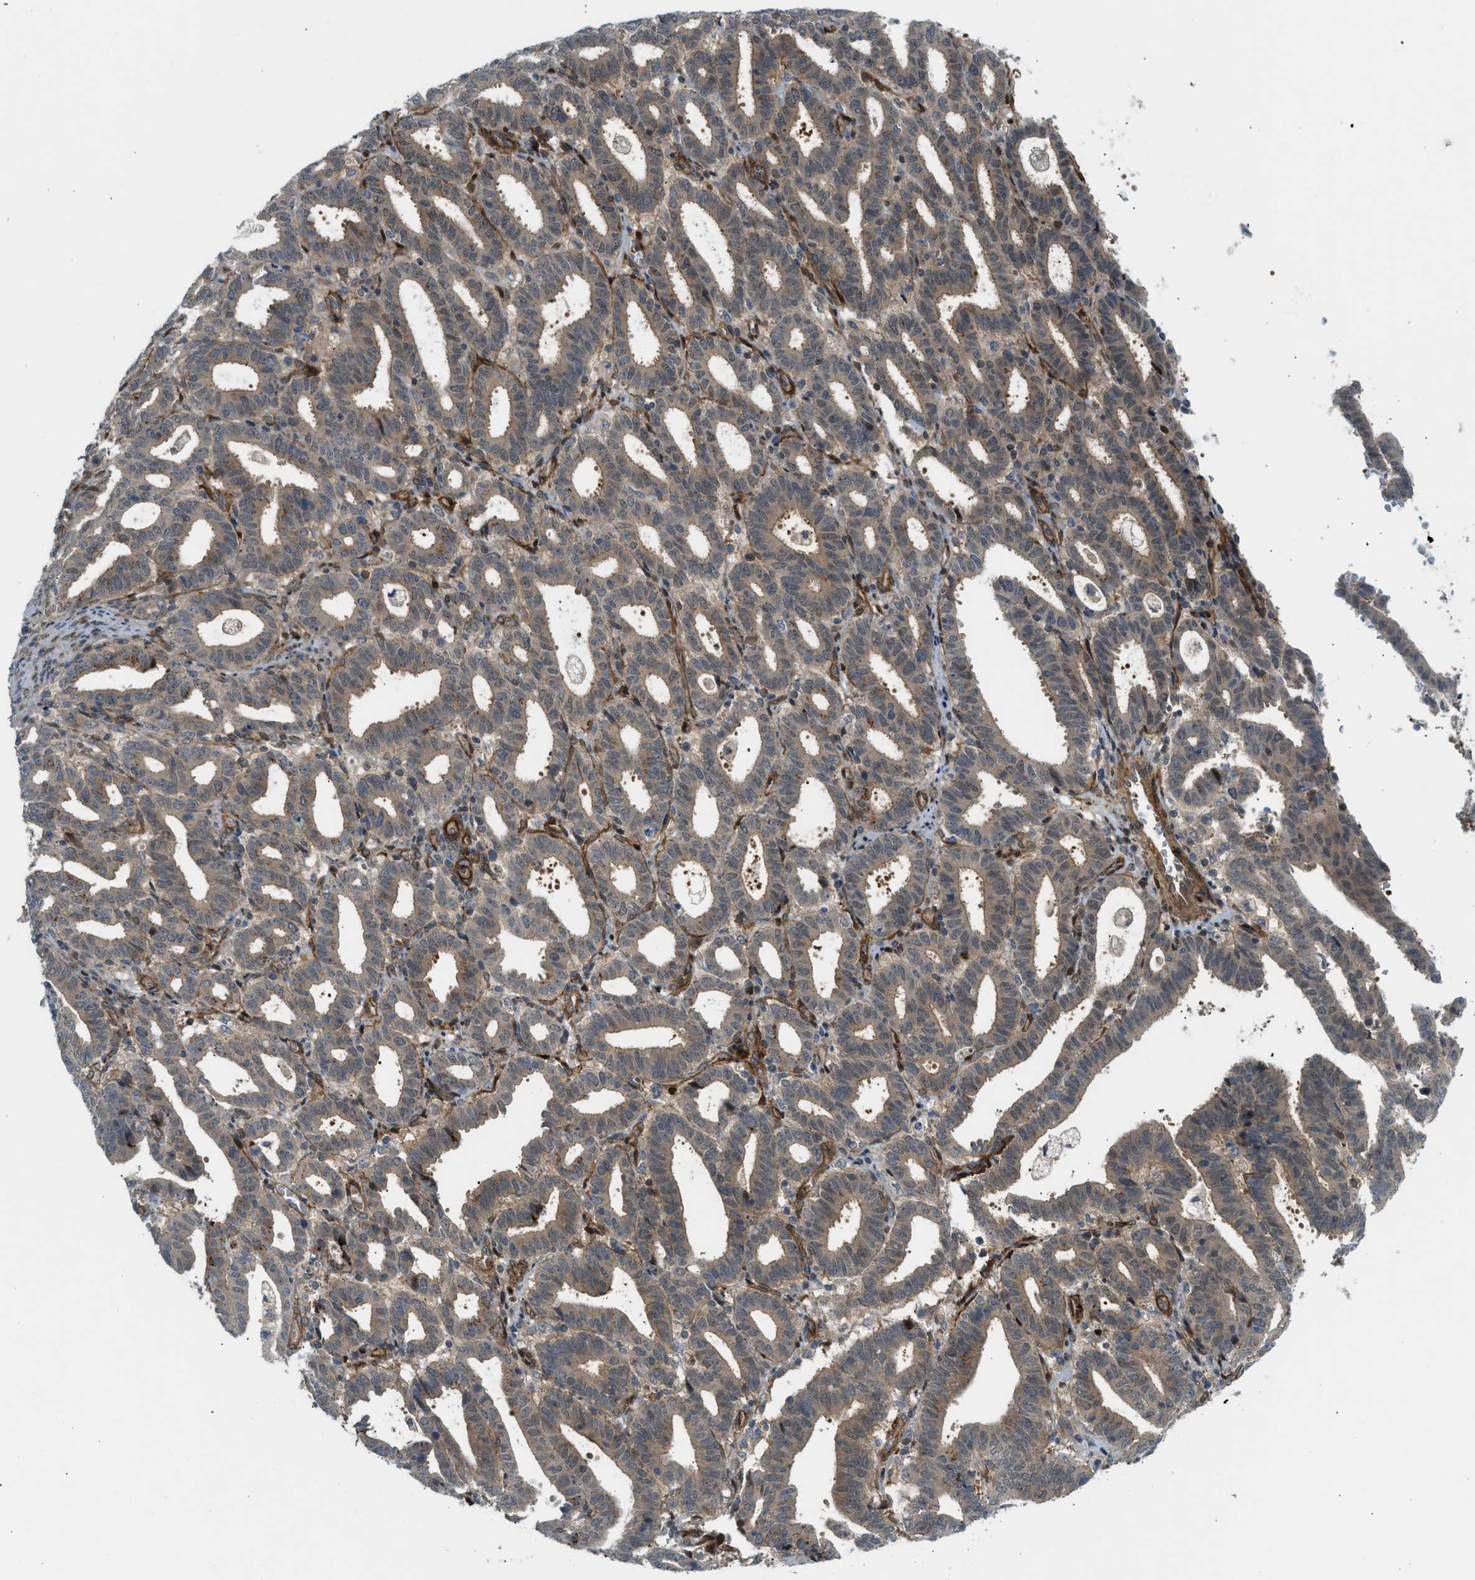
{"staining": {"intensity": "weak", "quantity": ">75%", "location": "cytoplasmic/membranous"}, "tissue": "endometrial cancer", "cell_type": "Tumor cells", "image_type": "cancer", "snomed": [{"axis": "morphology", "description": "Adenocarcinoma, NOS"}, {"axis": "topography", "description": "Uterus"}], "caption": "Immunohistochemical staining of human endometrial cancer (adenocarcinoma) shows weak cytoplasmic/membranous protein expression in about >75% of tumor cells.", "gene": "EDNRA", "patient": {"sex": "female", "age": 83}}